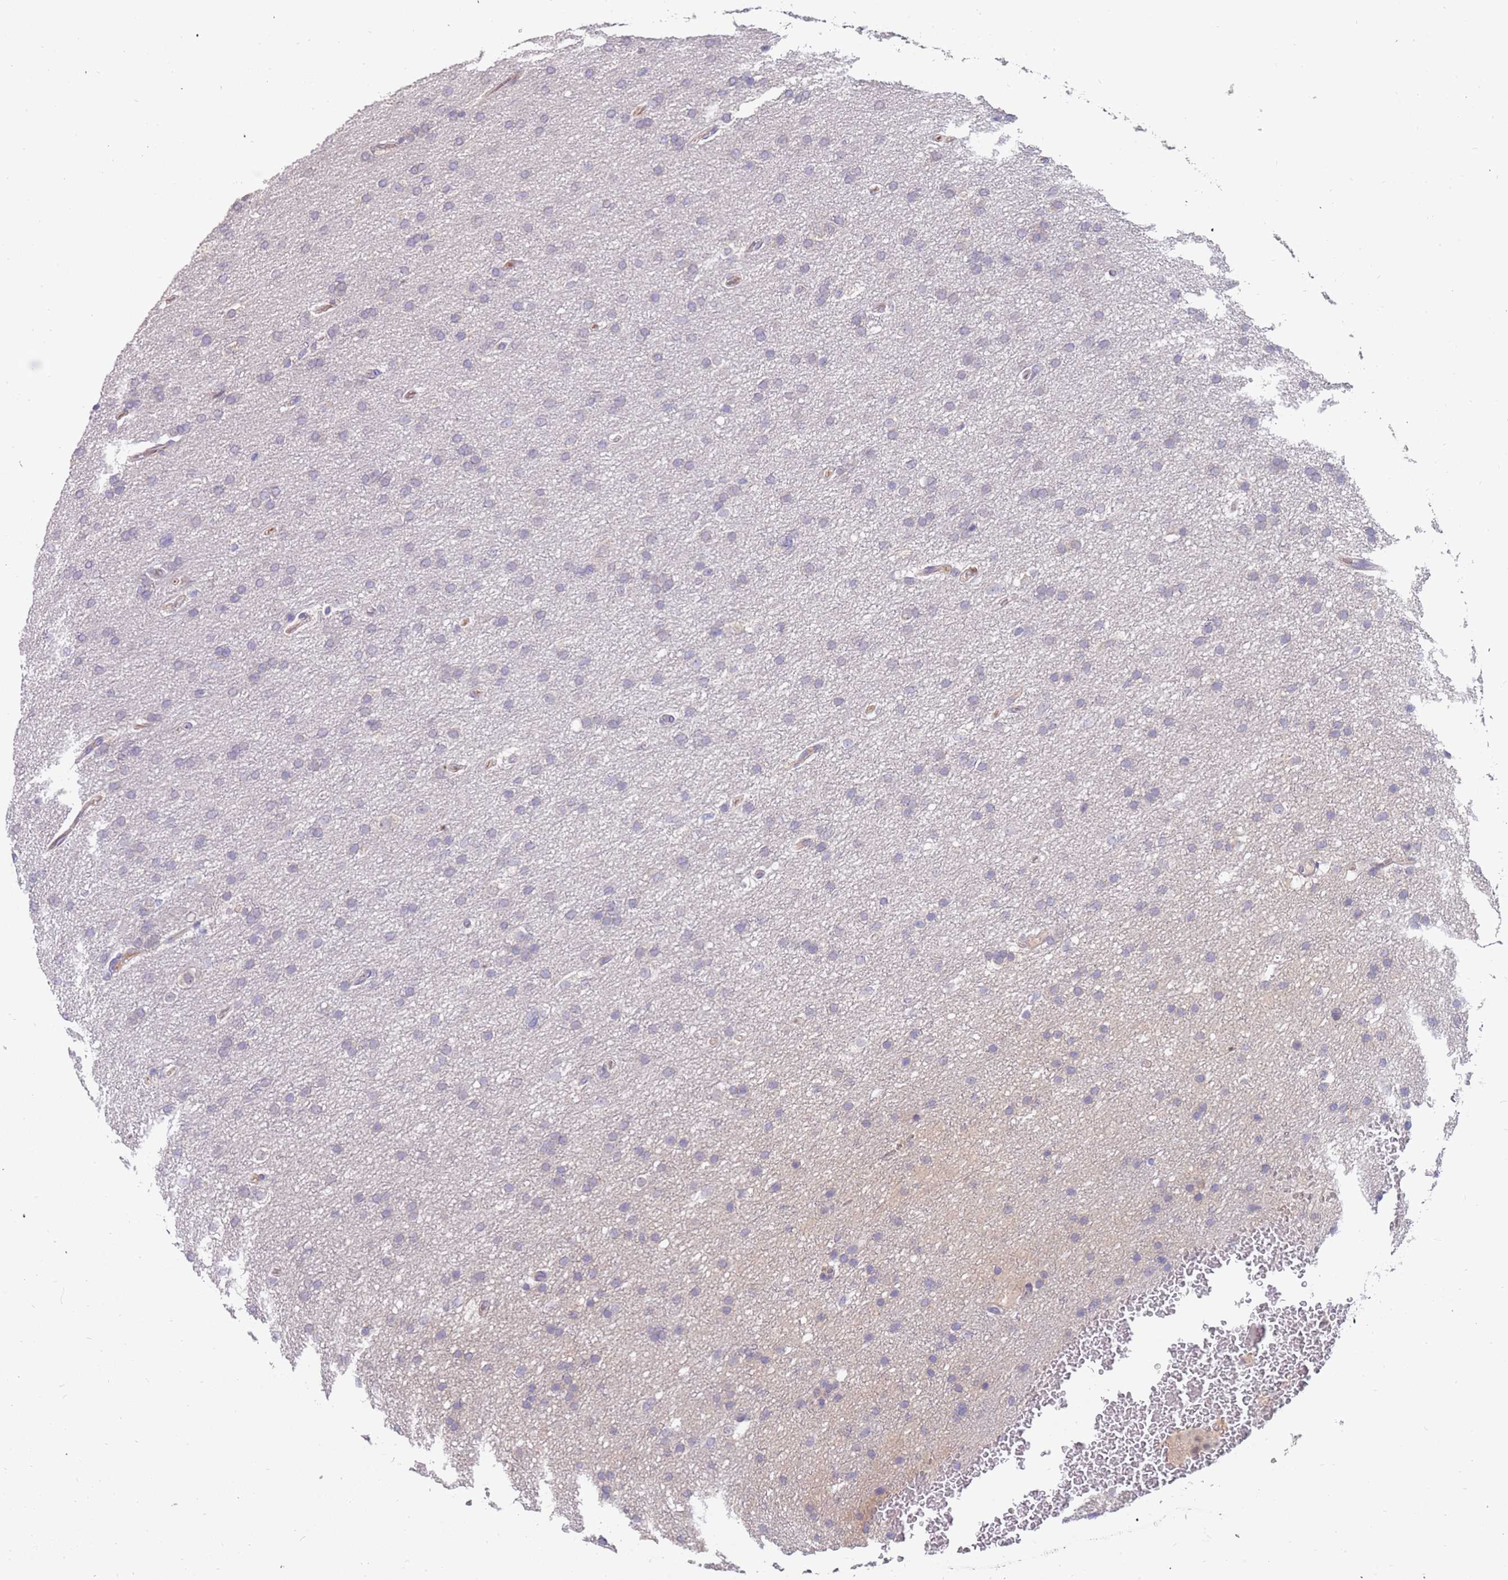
{"staining": {"intensity": "negative", "quantity": "none", "location": "none"}, "tissue": "glioma", "cell_type": "Tumor cells", "image_type": "cancer", "snomed": [{"axis": "morphology", "description": "Glioma, malignant, High grade"}, {"axis": "topography", "description": "Cerebral cortex"}], "caption": "Human glioma stained for a protein using IHC reveals no positivity in tumor cells.", "gene": "ZNF746", "patient": {"sex": "female", "age": 36}}